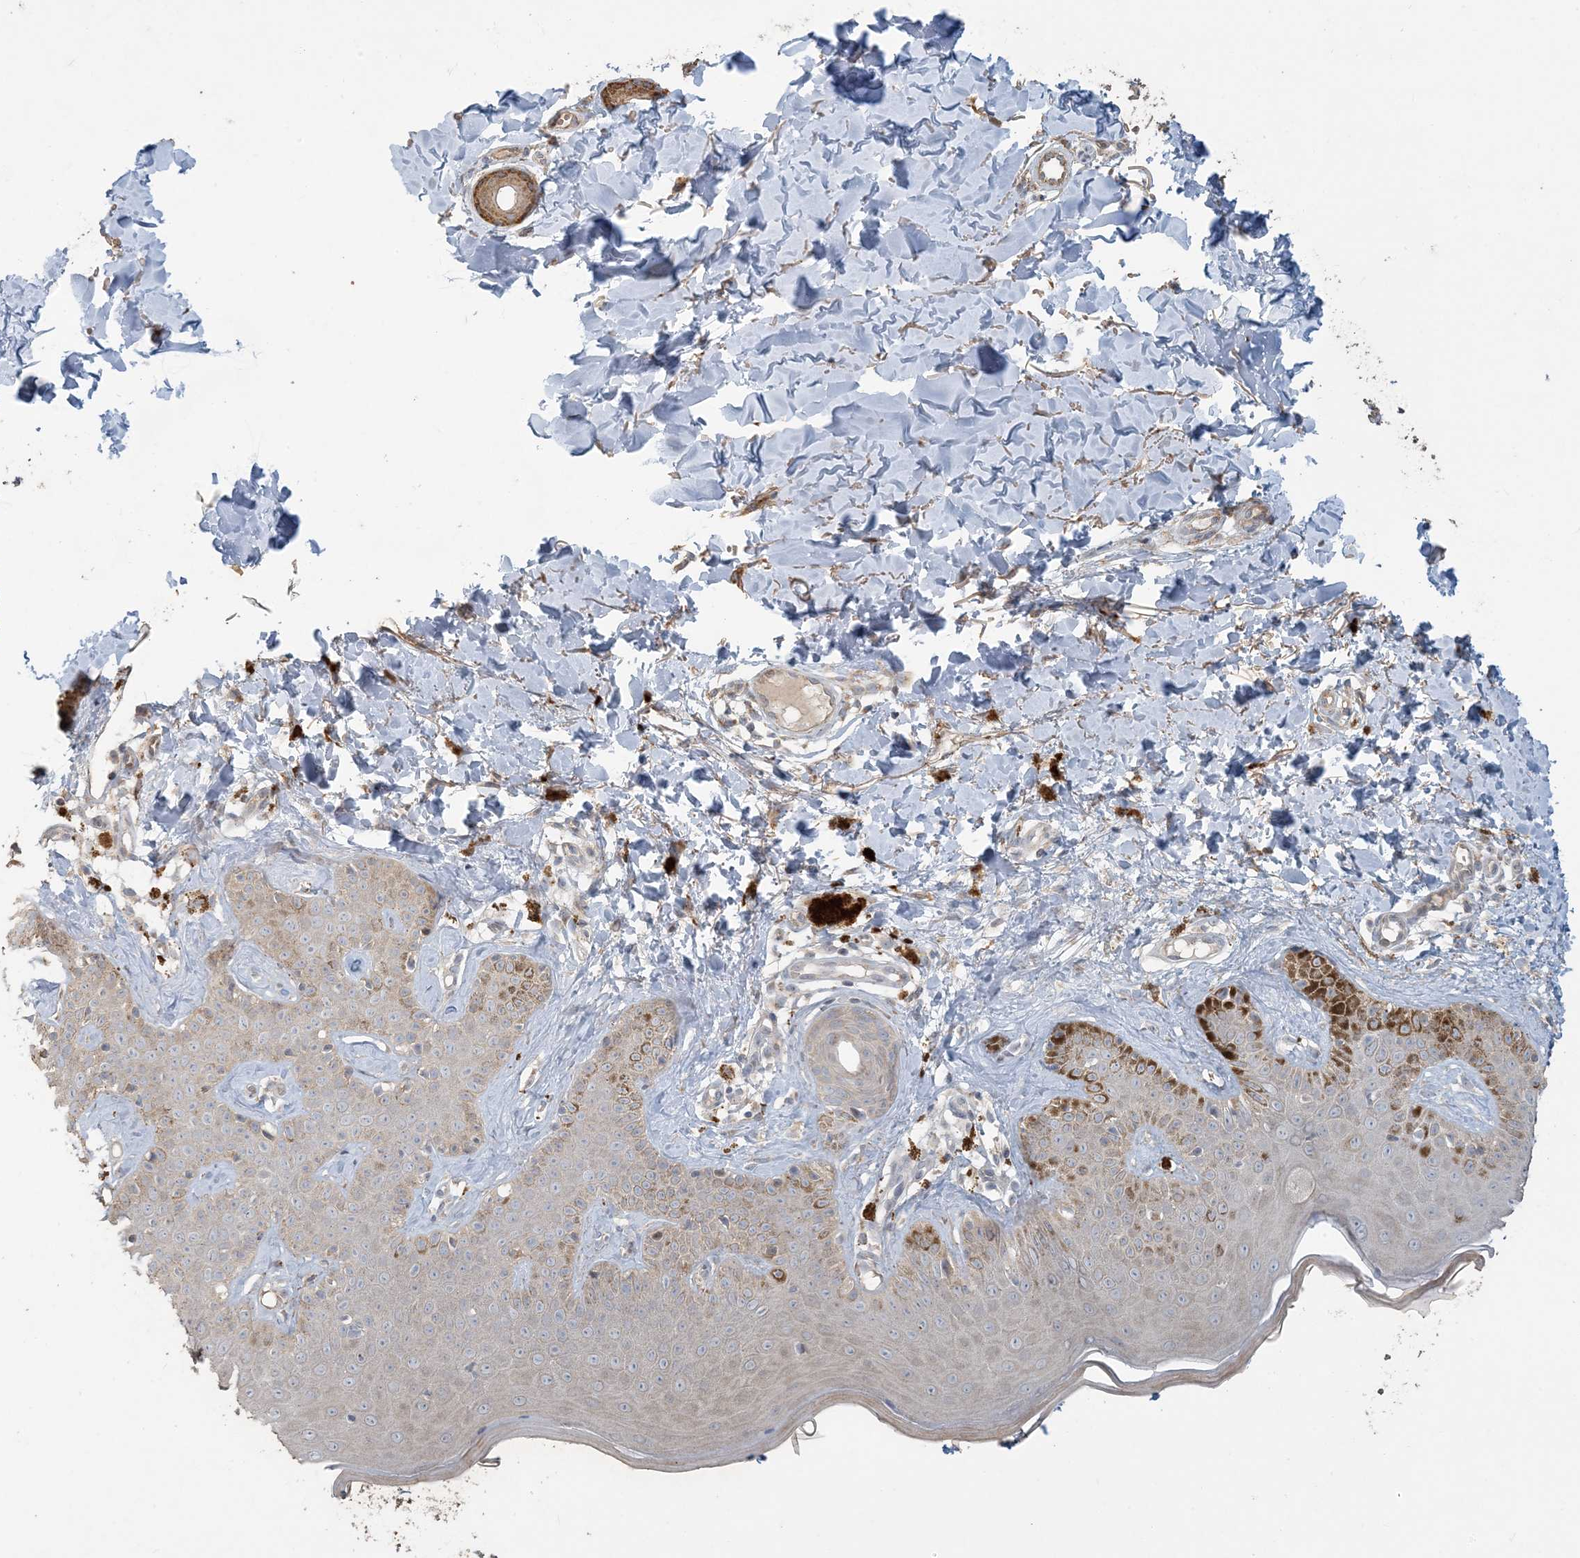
{"staining": {"intensity": "weak", "quantity": ">75%", "location": "cytoplasmic/membranous"}, "tissue": "skin", "cell_type": "Fibroblasts", "image_type": "normal", "snomed": [{"axis": "morphology", "description": "Normal tissue, NOS"}, {"axis": "topography", "description": "Skin"}], "caption": "Unremarkable skin was stained to show a protein in brown. There is low levels of weak cytoplasmic/membranous staining in about >75% of fibroblasts.", "gene": "LTN1", "patient": {"sex": "male", "age": 52}}